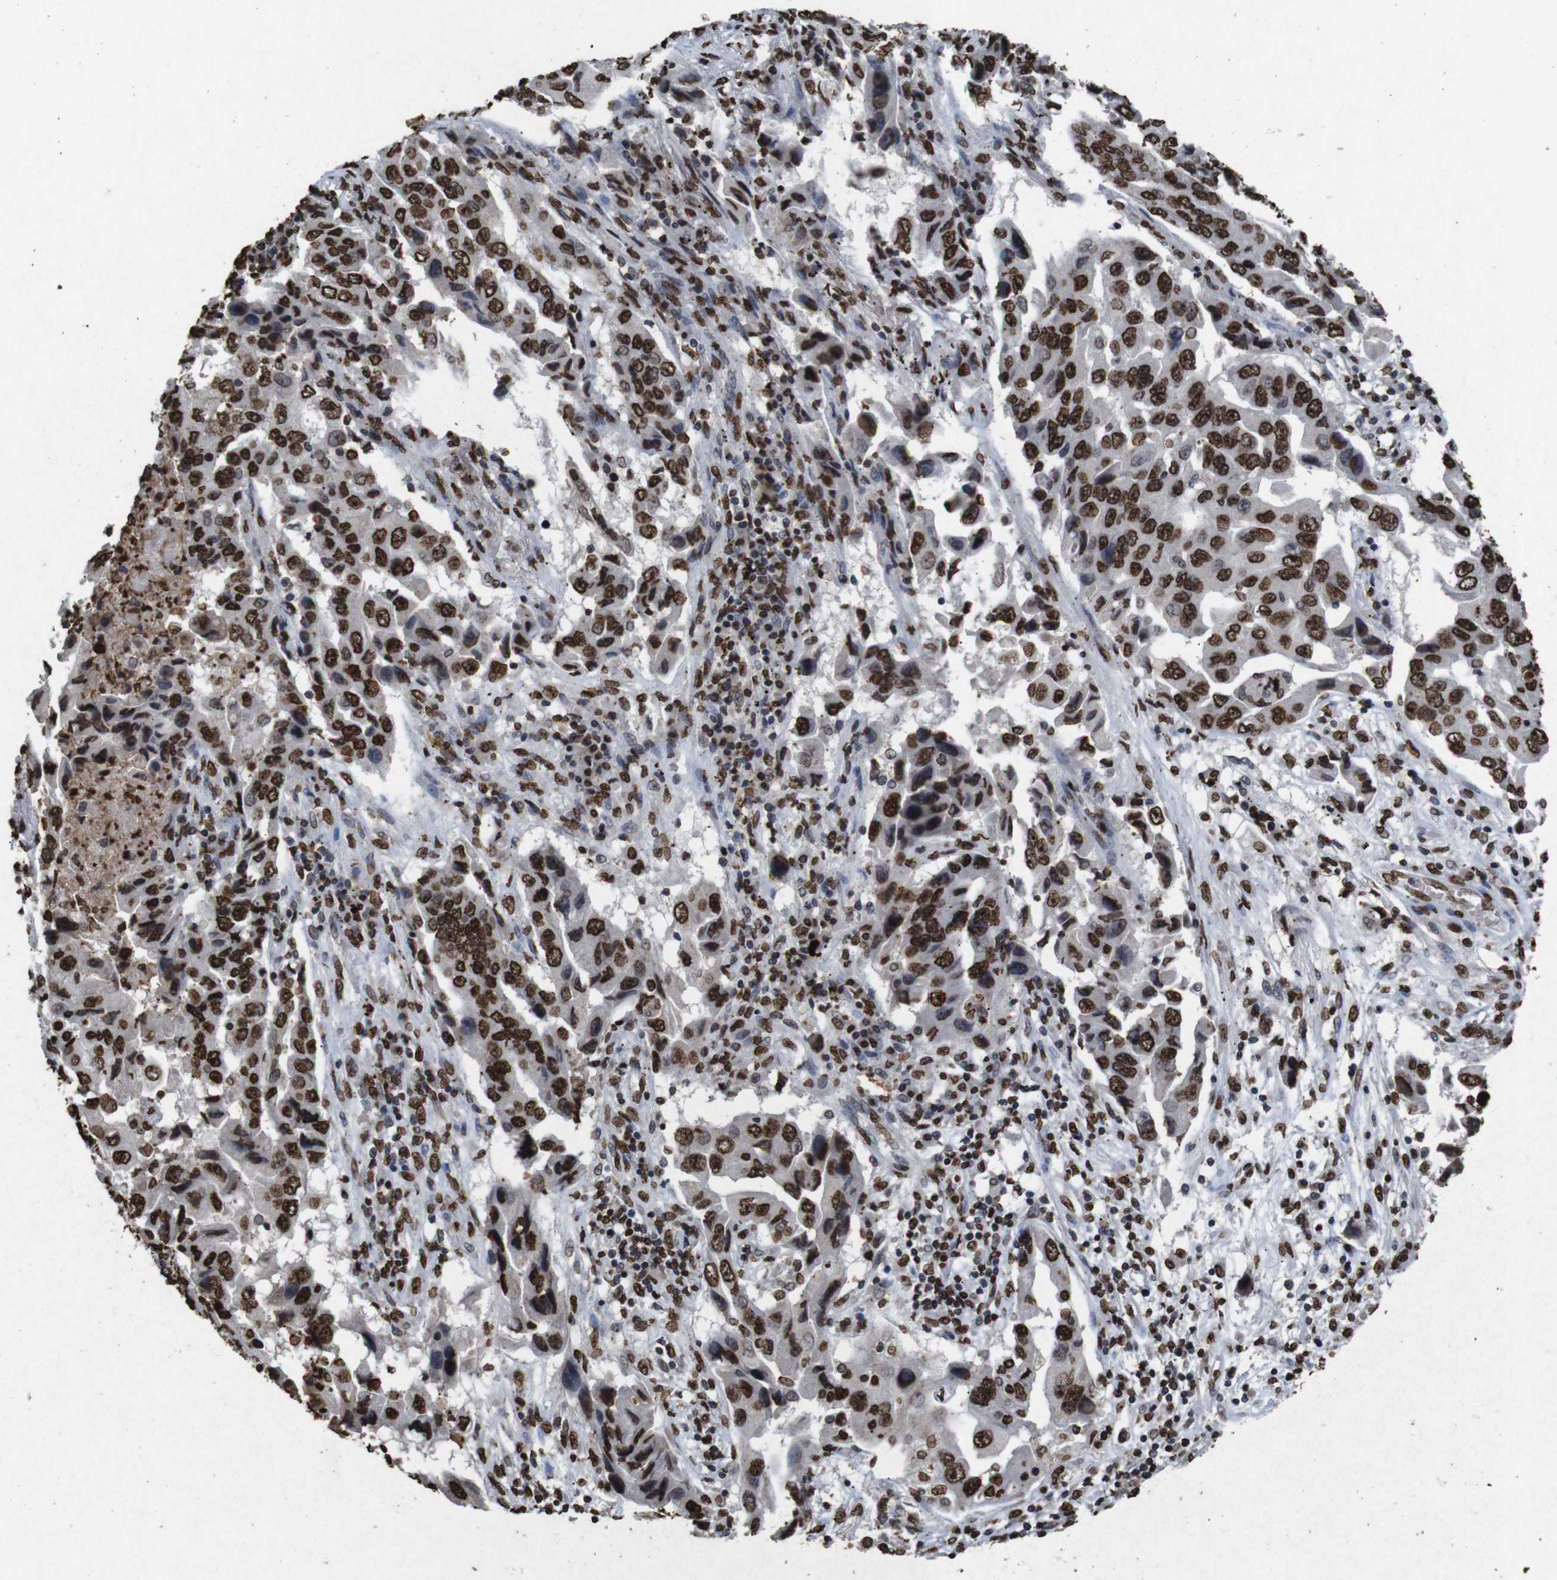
{"staining": {"intensity": "strong", "quantity": ">75%", "location": "nuclear"}, "tissue": "lung cancer", "cell_type": "Tumor cells", "image_type": "cancer", "snomed": [{"axis": "morphology", "description": "Adenocarcinoma, NOS"}, {"axis": "topography", "description": "Lung"}], "caption": "Human lung adenocarcinoma stained for a protein (brown) exhibits strong nuclear positive staining in approximately >75% of tumor cells.", "gene": "MDM2", "patient": {"sex": "female", "age": 65}}